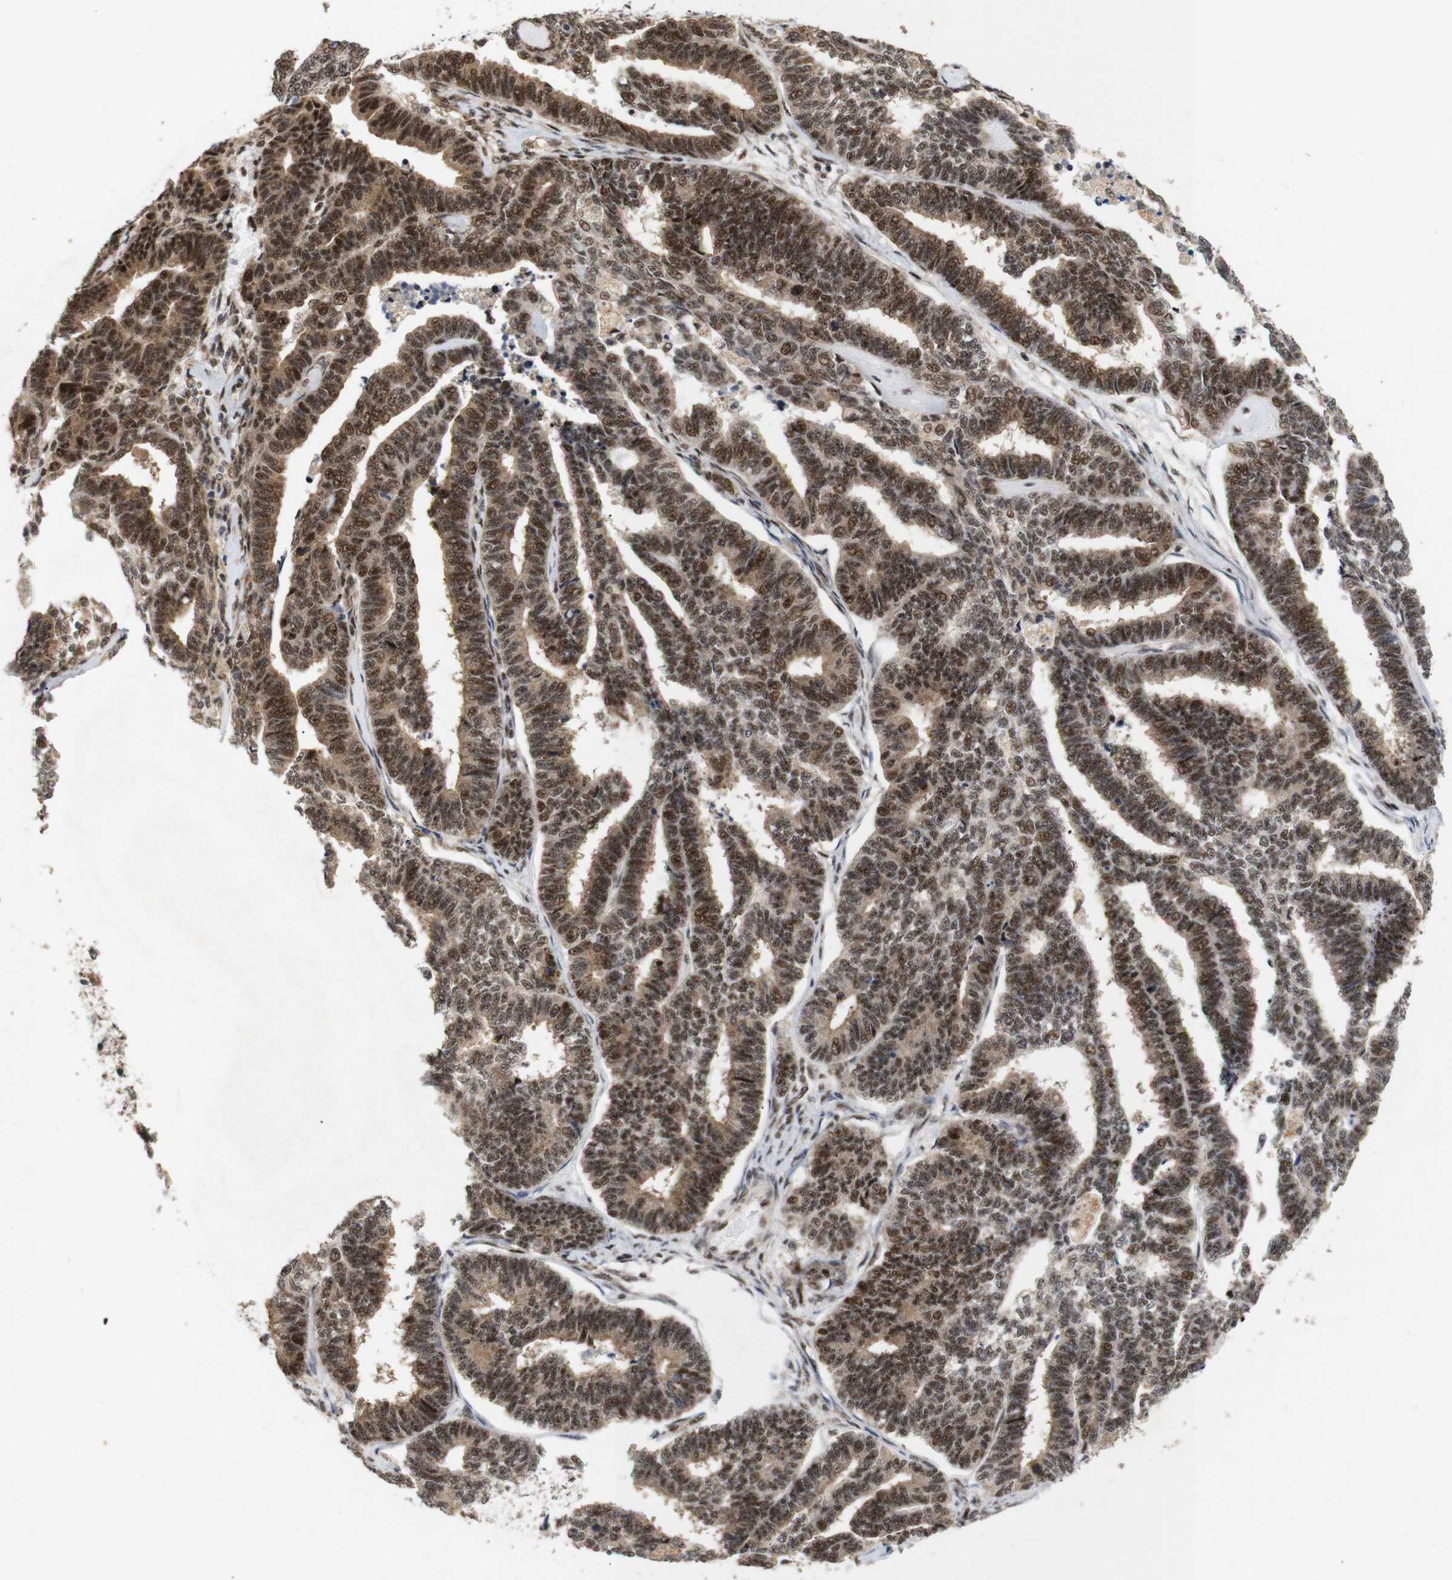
{"staining": {"intensity": "moderate", "quantity": ">75%", "location": "cytoplasmic/membranous,nuclear"}, "tissue": "endometrial cancer", "cell_type": "Tumor cells", "image_type": "cancer", "snomed": [{"axis": "morphology", "description": "Adenocarcinoma, NOS"}, {"axis": "topography", "description": "Endometrium"}], "caption": "Human endometrial cancer (adenocarcinoma) stained with a brown dye reveals moderate cytoplasmic/membranous and nuclear positive staining in approximately >75% of tumor cells.", "gene": "PYM1", "patient": {"sex": "female", "age": 70}}